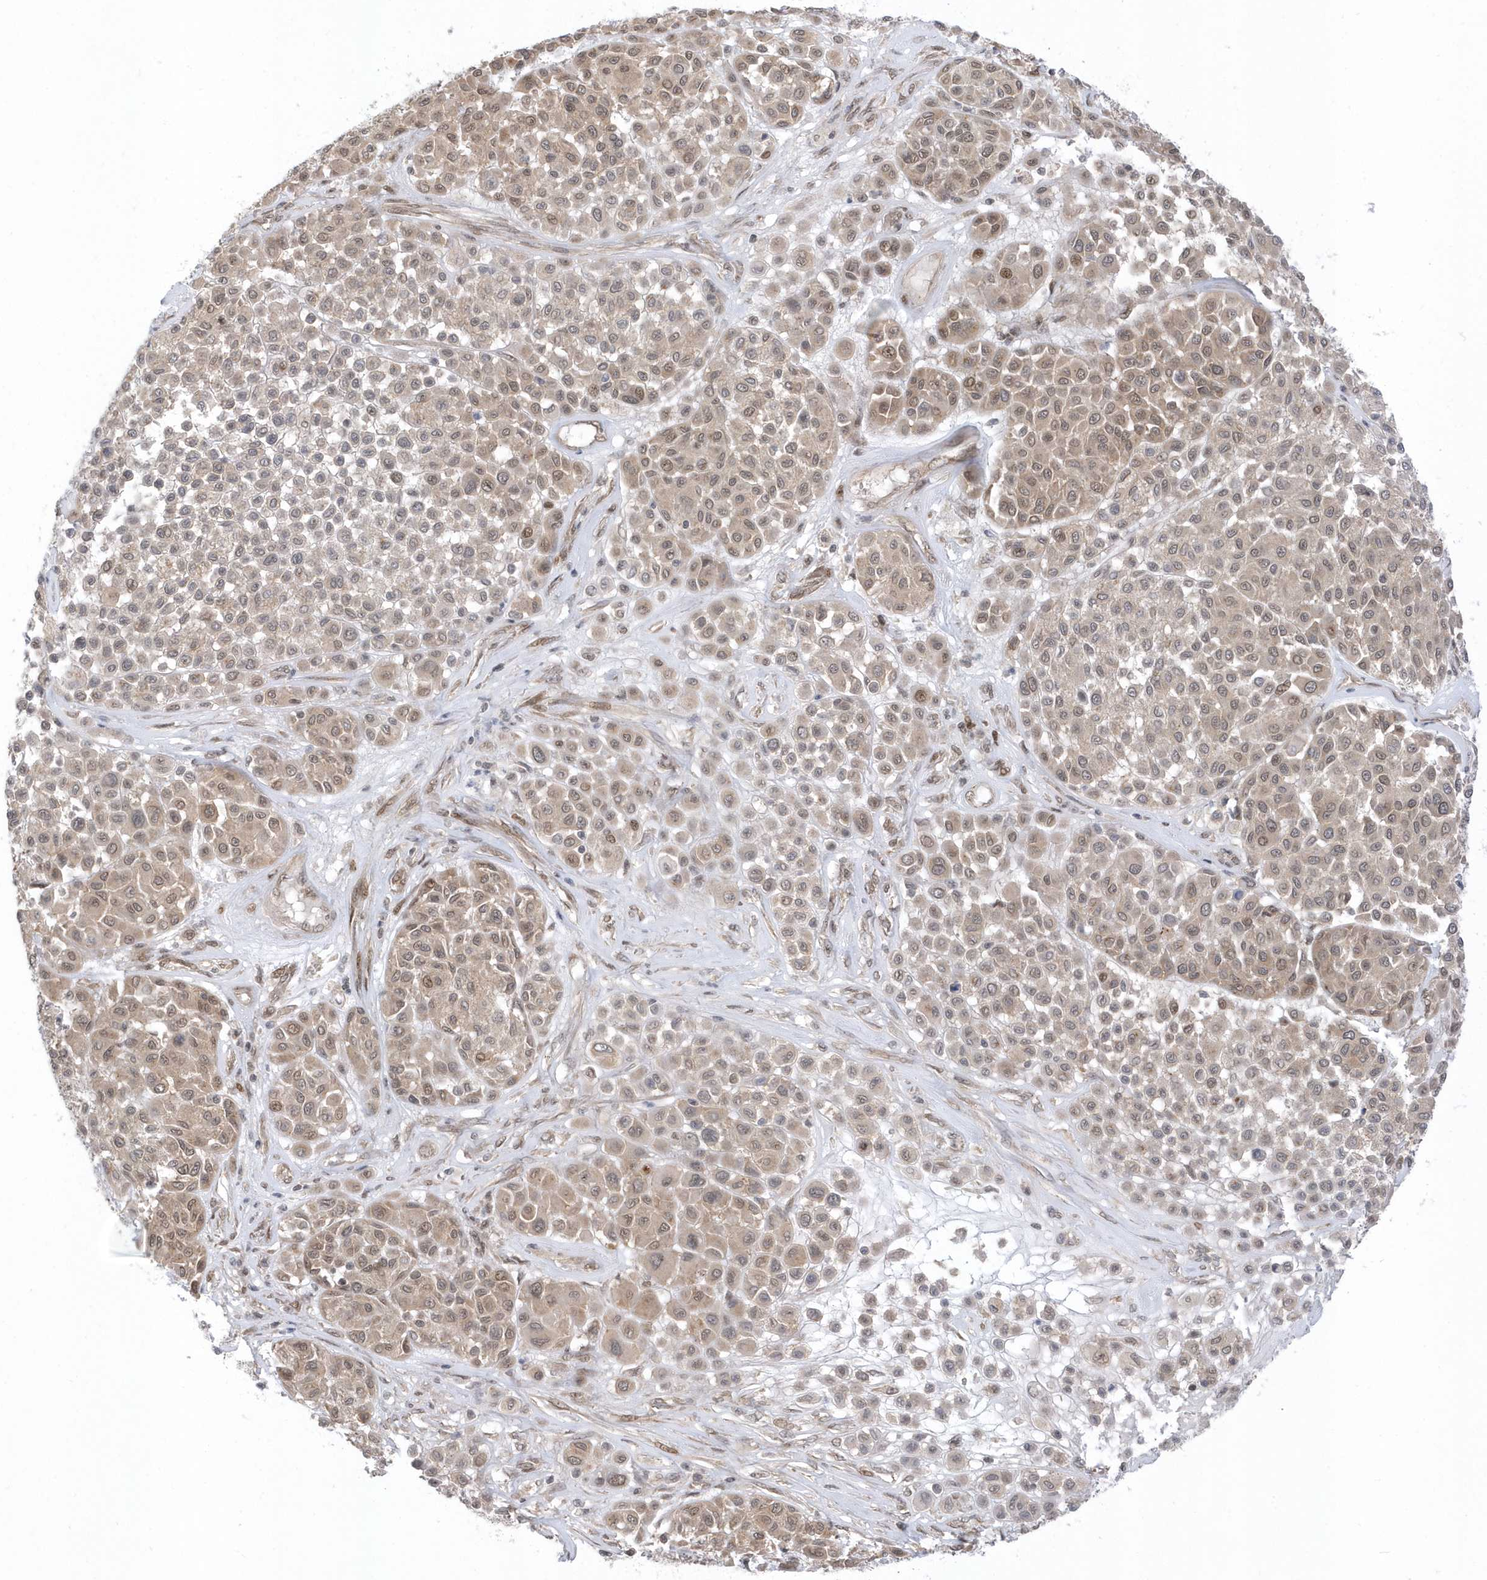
{"staining": {"intensity": "weak", "quantity": "25%-75%", "location": "nuclear"}, "tissue": "melanoma", "cell_type": "Tumor cells", "image_type": "cancer", "snomed": [{"axis": "morphology", "description": "Malignant melanoma, Metastatic site"}, {"axis": "topography", "description": "Soft tissue"}], "caption": "This micrograph exhibits immunohistochemistry (IHC) staining of human melanoma, with low weak nuclear expression in approximately 25%-75% of tumor cells.", "gene": "USP53", "patient": {"sex": "male", "age": 41}}